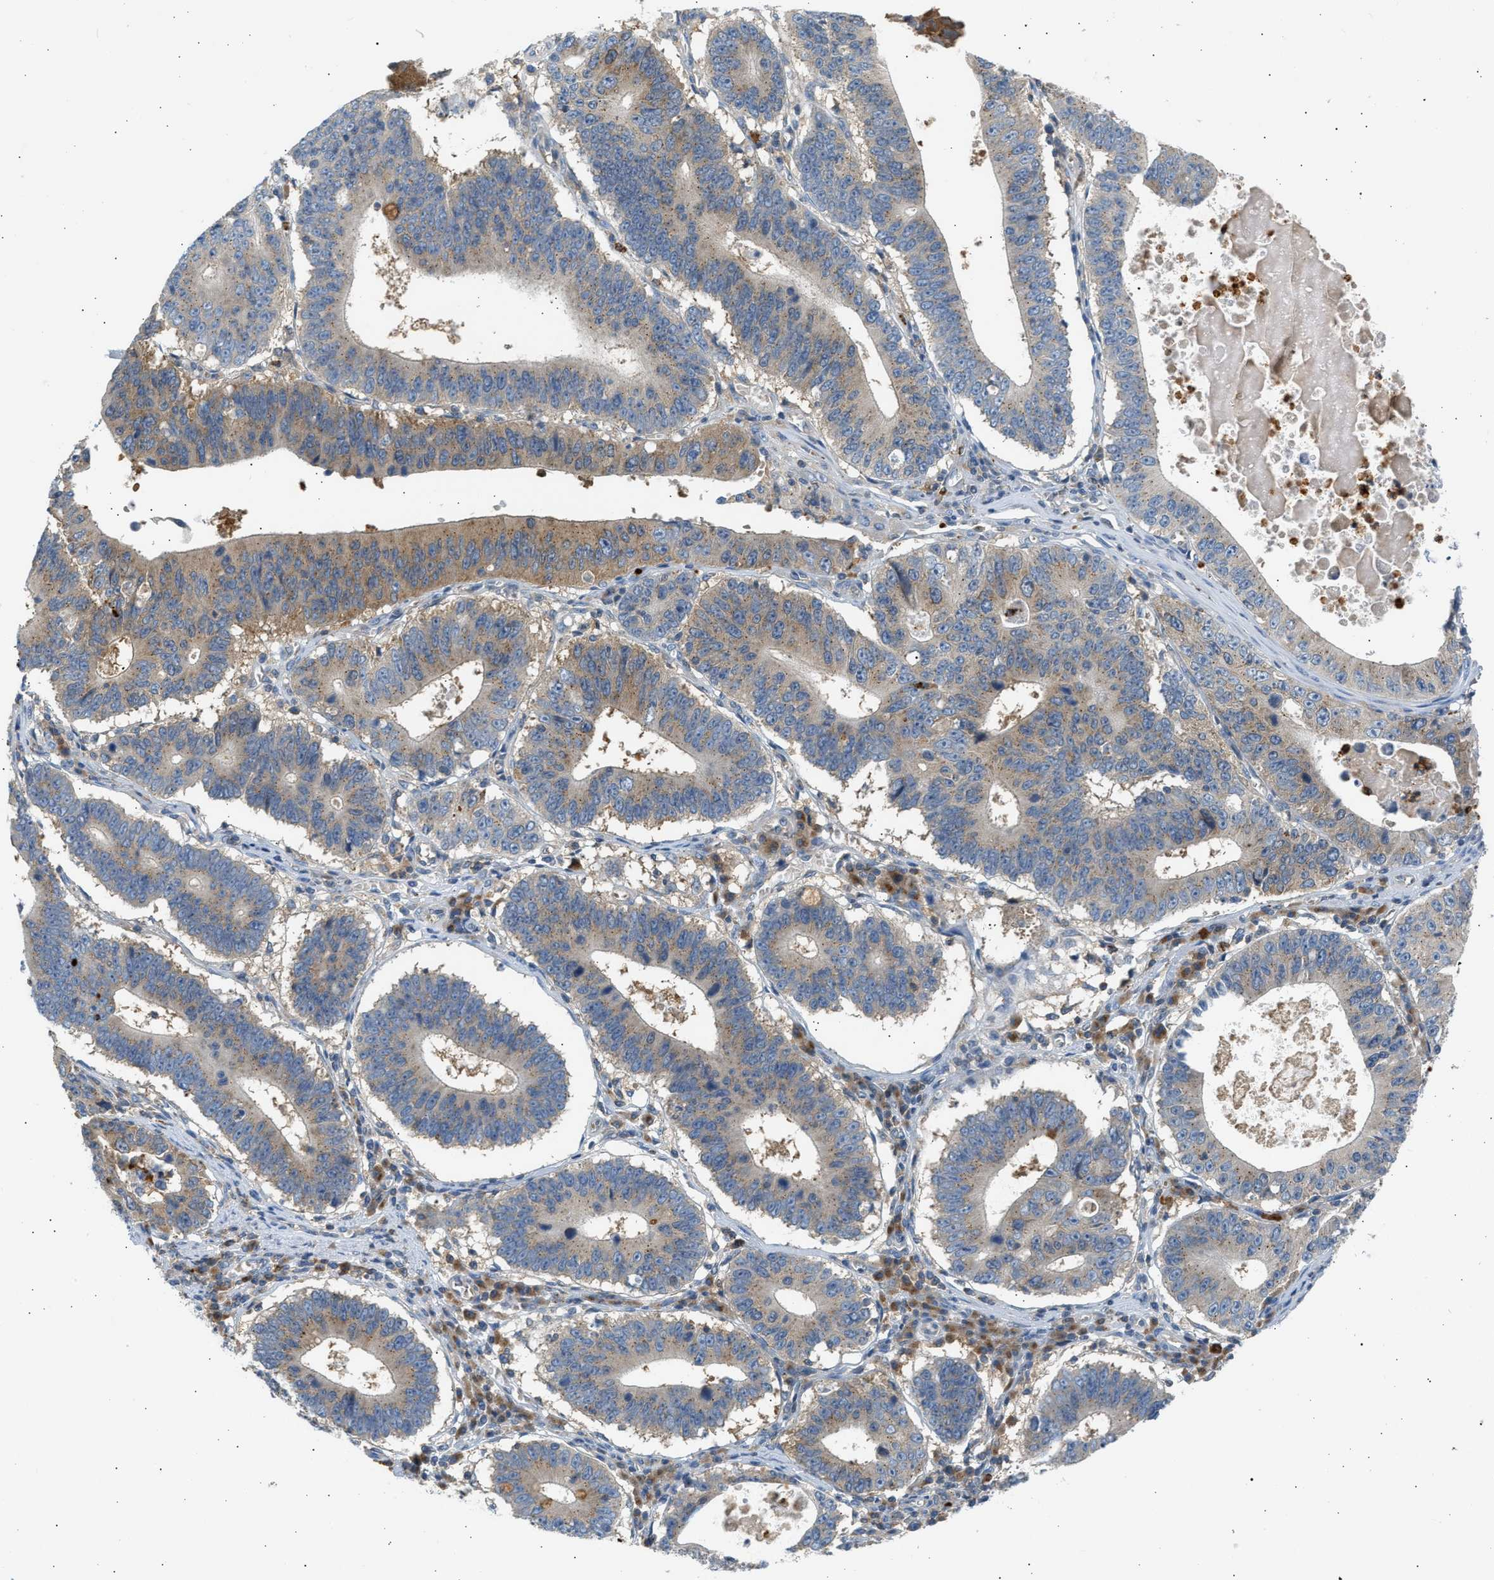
{"staining": {"intensity": "moderate", "quantity": ">75%", "location": "cytoplasmic/membranous"}, "tissue": "stomach cancer", "cell_type": "Tumor cells", "image_type": "cancer", "snomed": [{"axis": "morphology", "description": "Adenocarcinoma, NOS"}, {"axis": "topography", "description": "Stomach"}], "caption": "Stomach cancer tissue reveals moderate cytoplasmic/membranous positivity in approximately >75% of tumor cells, visualized by immunohistochemistry. The protein is stained brown, and the nuclei are stained in blue (DAB (3,3'-diaminobenzidine) IHC with brightfield microscopy, high magnification).", "gene": "TRIM50", "patient": {"sex": "male", "age": 59}}